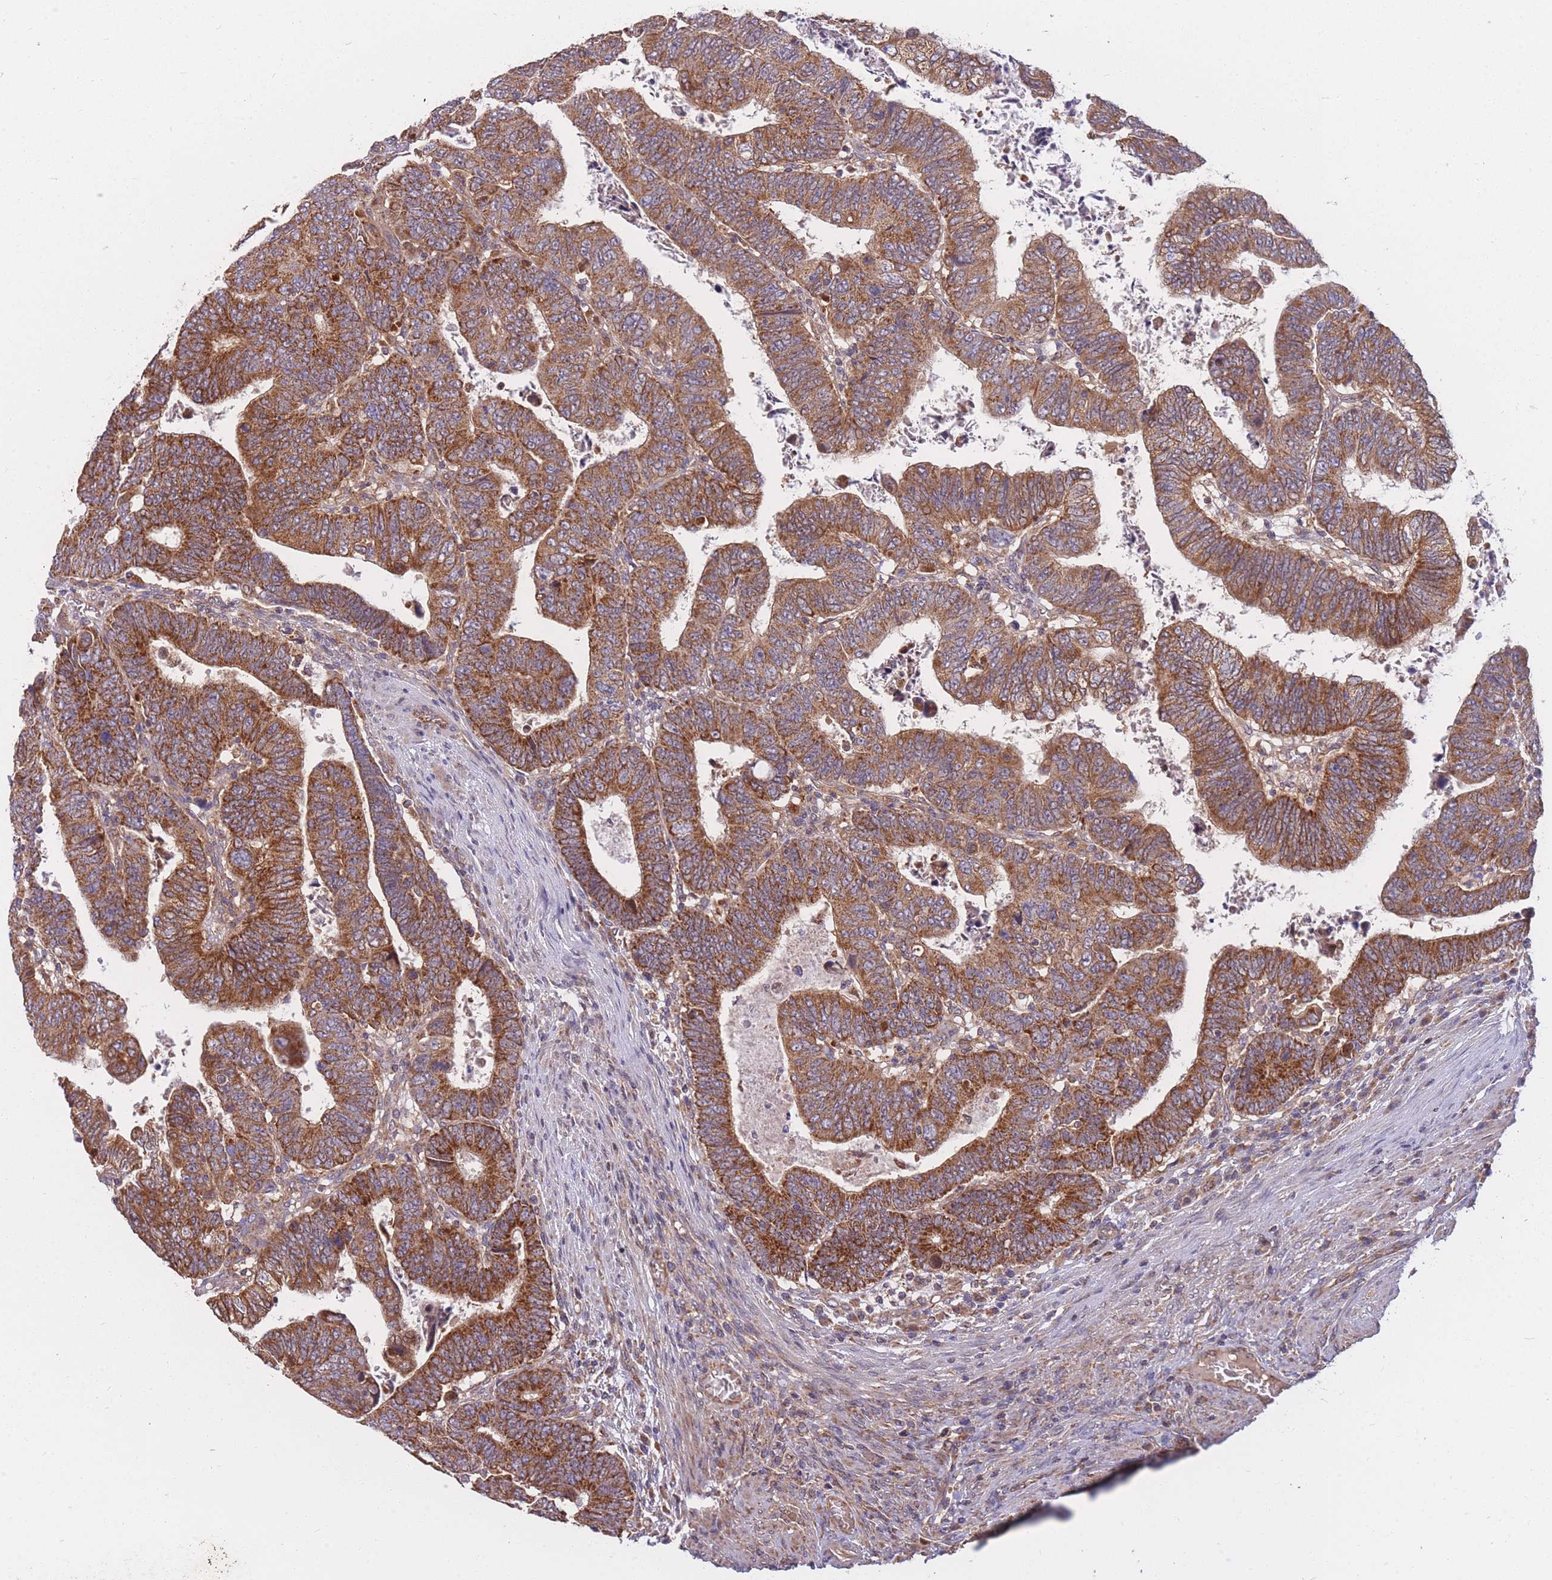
{"staining": {"intensity": "strong", "quantity": ">75%", "location": "cytoplasmic/membranous"}, "tissue": "colorectal cancer", "cell_type": "Tumor cells", "image_type": "cancer", "snomed": [{"axis": "morphology", "description": "Normal tissue, NOS"}, {"axis": "morphology", "description": "Adenocarcinoma, NOS"}, {"axis": "topography", "description": "Rectum"}], "caption": "Immunohistochemistry (IHC) (DAB) staining of human adenocarcinoma (colorectal) reveals strong cytoplasmic/membranous protein staining in about >75% of tumor cells.", "gene": "PTPMT1", "patient": {"sex": "female", "age": 65}}